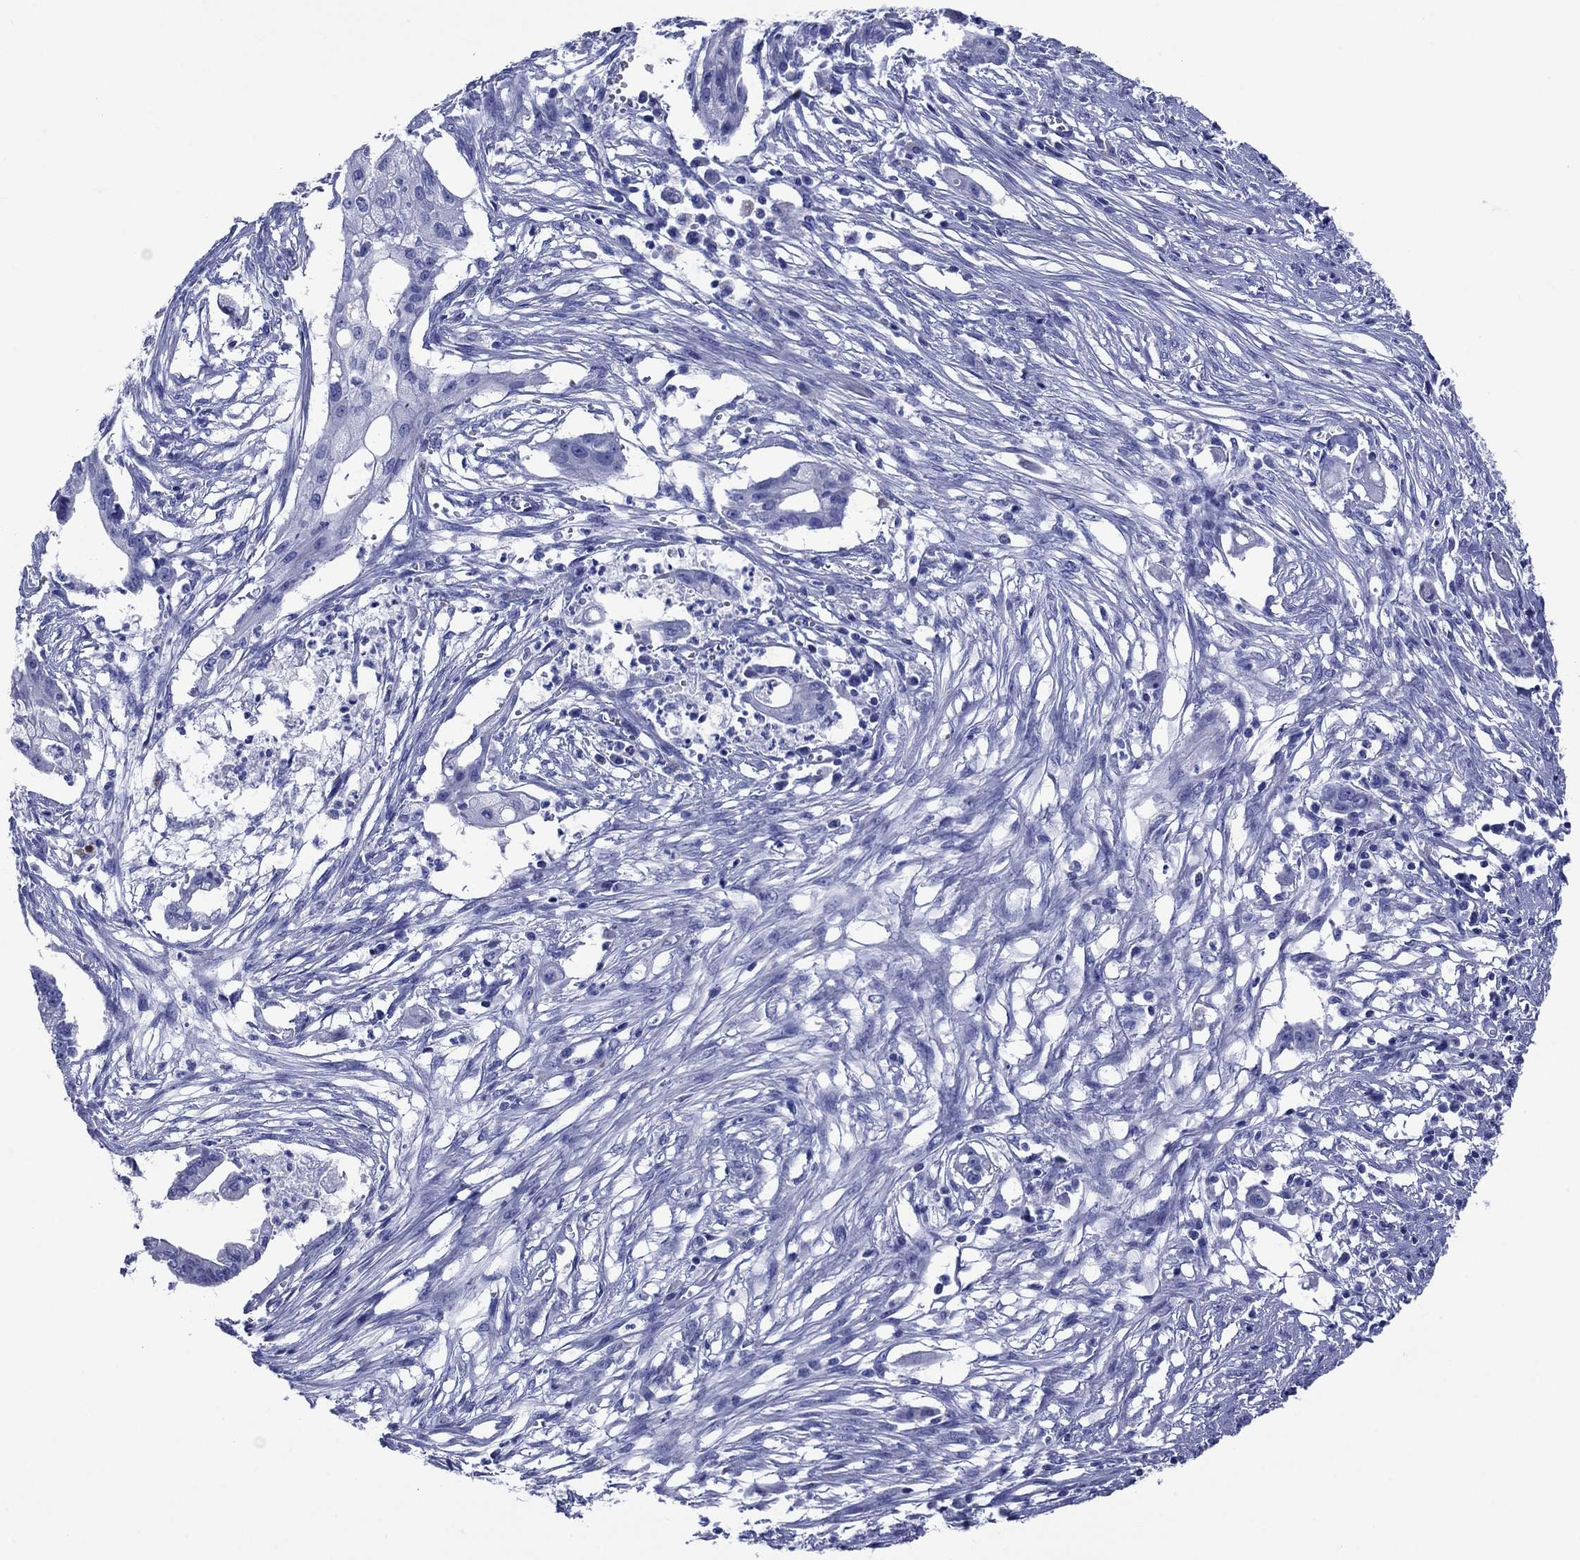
{"staining": {"intensity": "negative", "quantity": "none", "location": "none"}, "tissue": "pancreatic cancer", "cell_type": "Tumor cells", "image_type": "cancer", "snomed": [{"axis": "morphology", "description": "Normal tissue, NOS"}, {"axis": "morphology", "description": "Adenocarcinoma, NOS"}, {"axis": "topography", "description": "Pancreas"}], "caption": "This is an immunohistochemistry photomicrograph of adenocarcinoma (pancreatic). There is no staining in tumor cells.", "gene": "SLC1A2", "patient": {"sex": "female", "age": 58}}